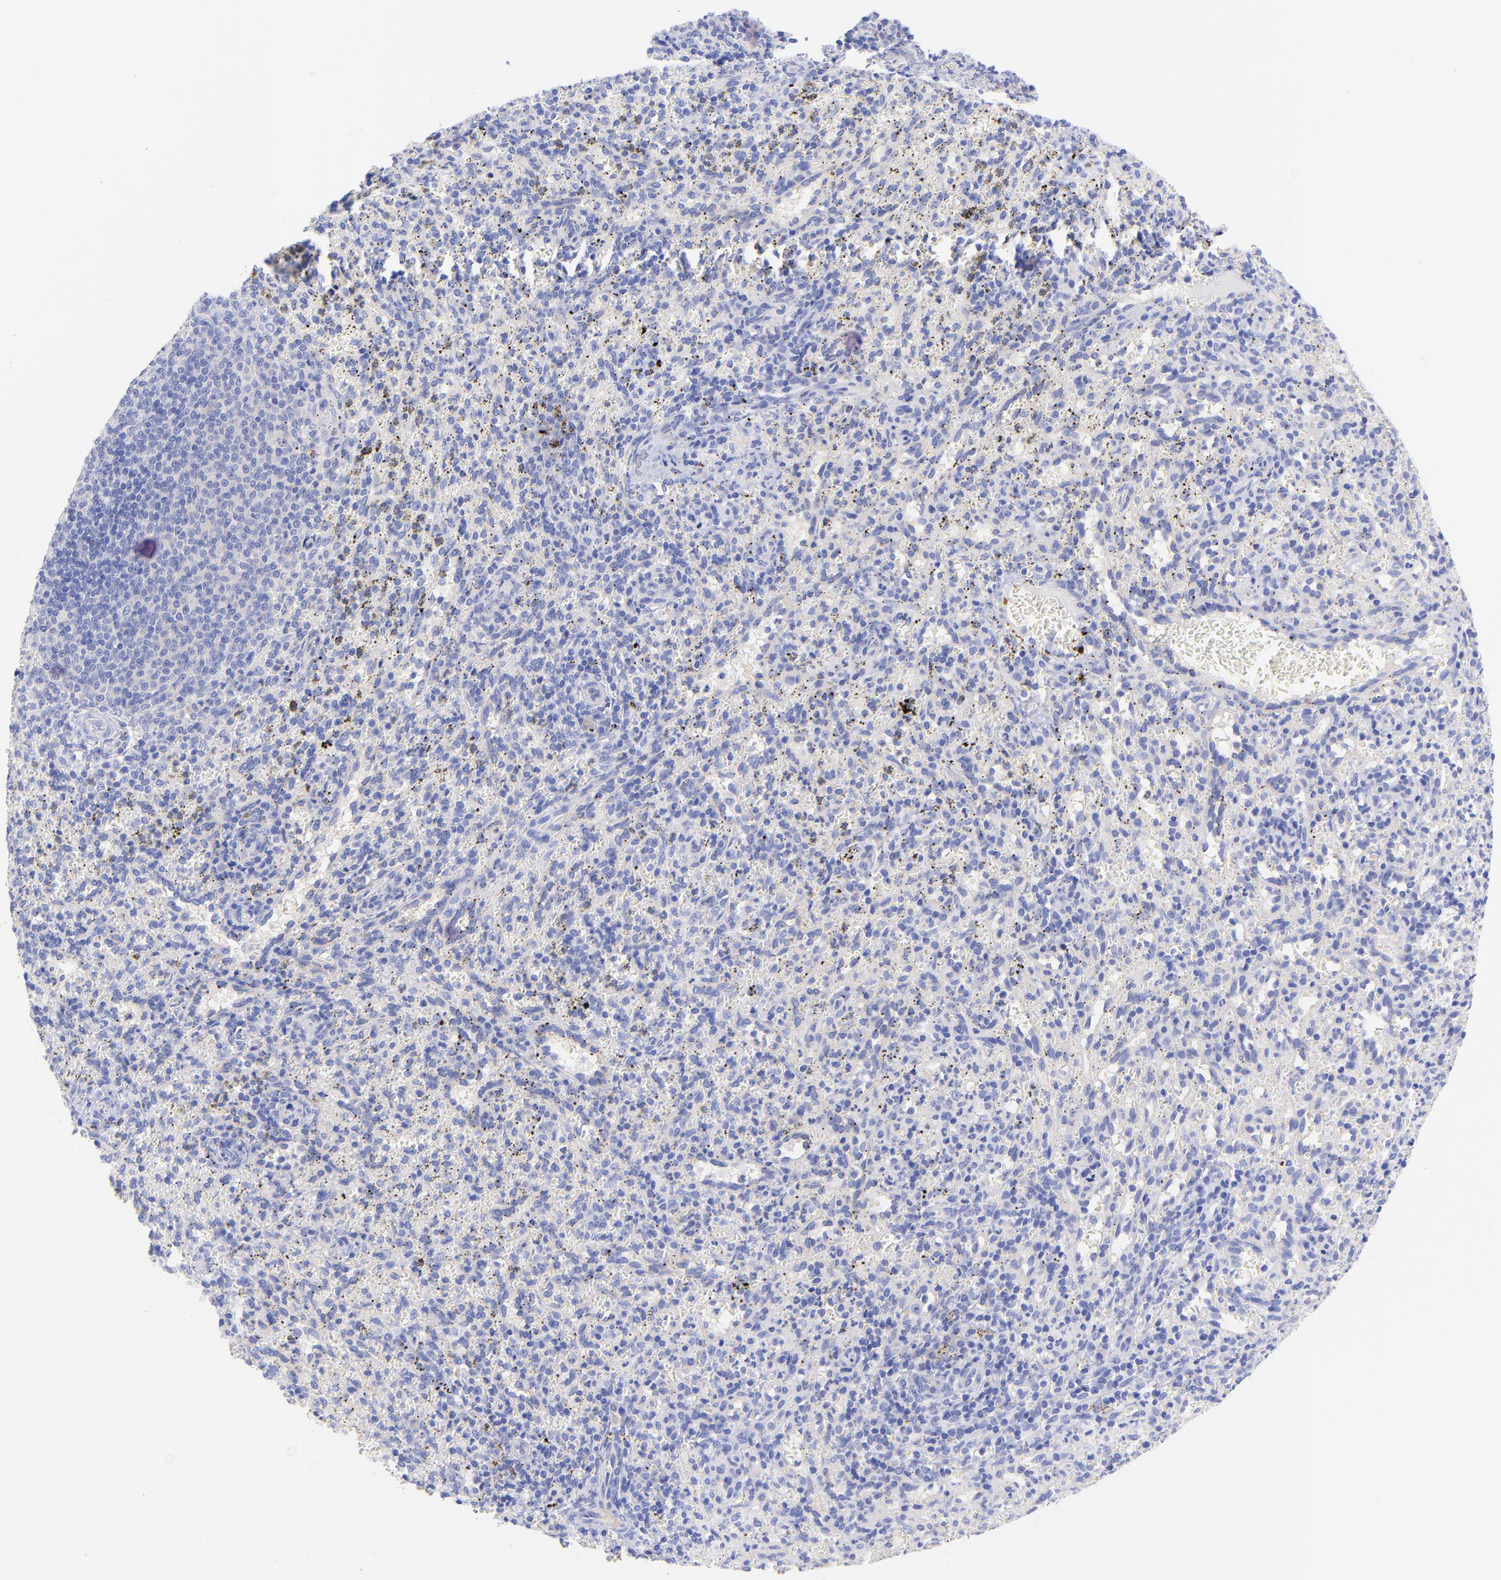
{"staining": {"intensity": "negative", "quantity": "none", "location": "none"}, "tissue": "spleen", "cell_type": "Cells in red pulp", "image_type": "normal", "snomed": [{"axis": "morphology", "description": "Normal tissue, NOS"}, {"axis": "topography", "description": "Spleen"}], "caption": "Cells in red pulp show no significant positivity in benign spleen. (Brightfield microscopy of DAB (3,3'-diaminobenzidine) immunohistochemistry (IHC) at high magnification).", "gene": "GPHN", "patient": {"sex": "female", "age": 10}}